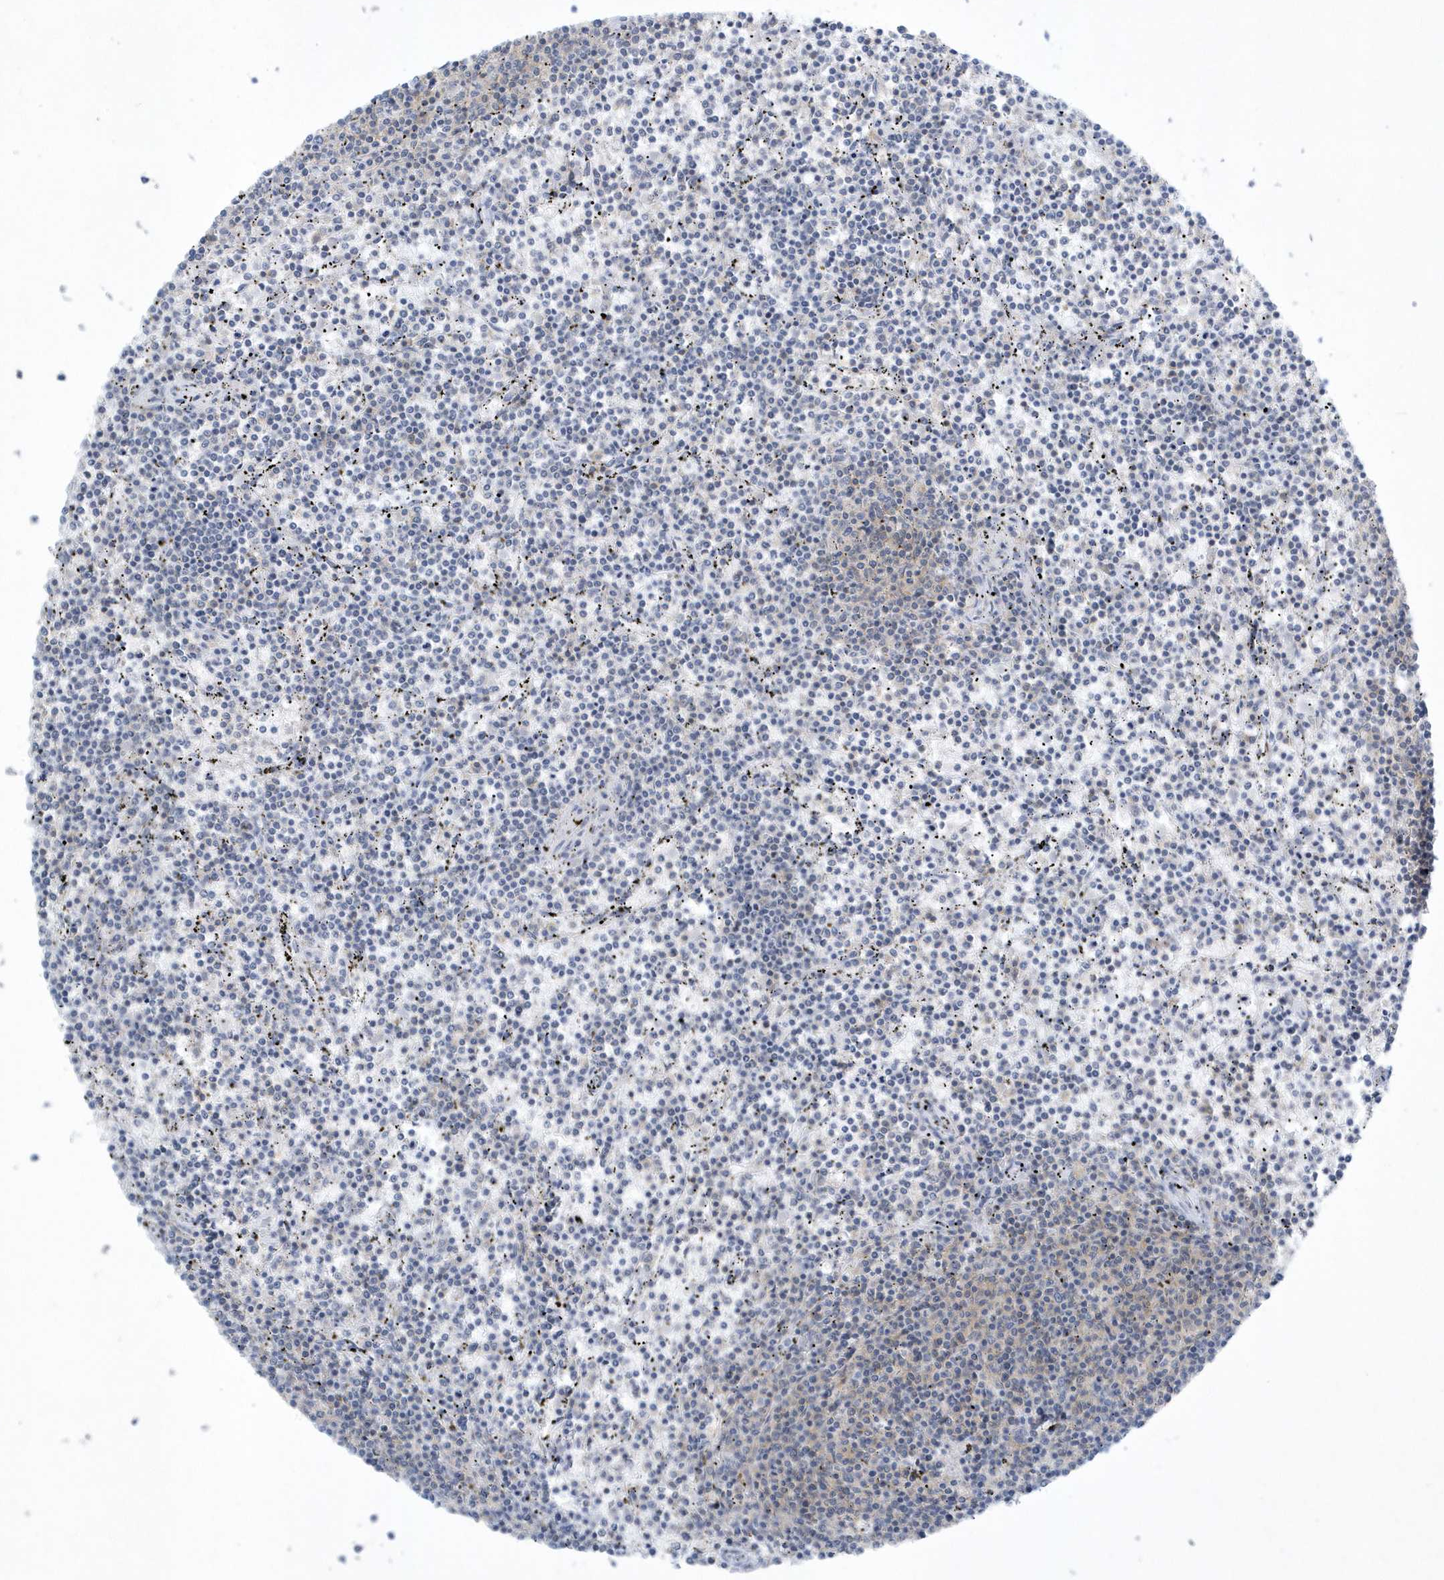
{"staining": {"intensity": "negative", "quantity": "none", "location": "none"}, "tissue": "lymphoma", "cell_type": "Tumor cells", "image_type": "cancer", "snomed": [{"axis": "morphology", "description": "Malignant lymphoma, non-Hodgkin's type, Low grade"}, {"axis": "topography", "description": "Spleen"}], "caption": "Tumor cells are negative for brown protein staining in malignant lymphoma, non-Hodgkin's type (low-grade).", "gene": "PSD4", "patient": {"sex": "female", "age": 50}}